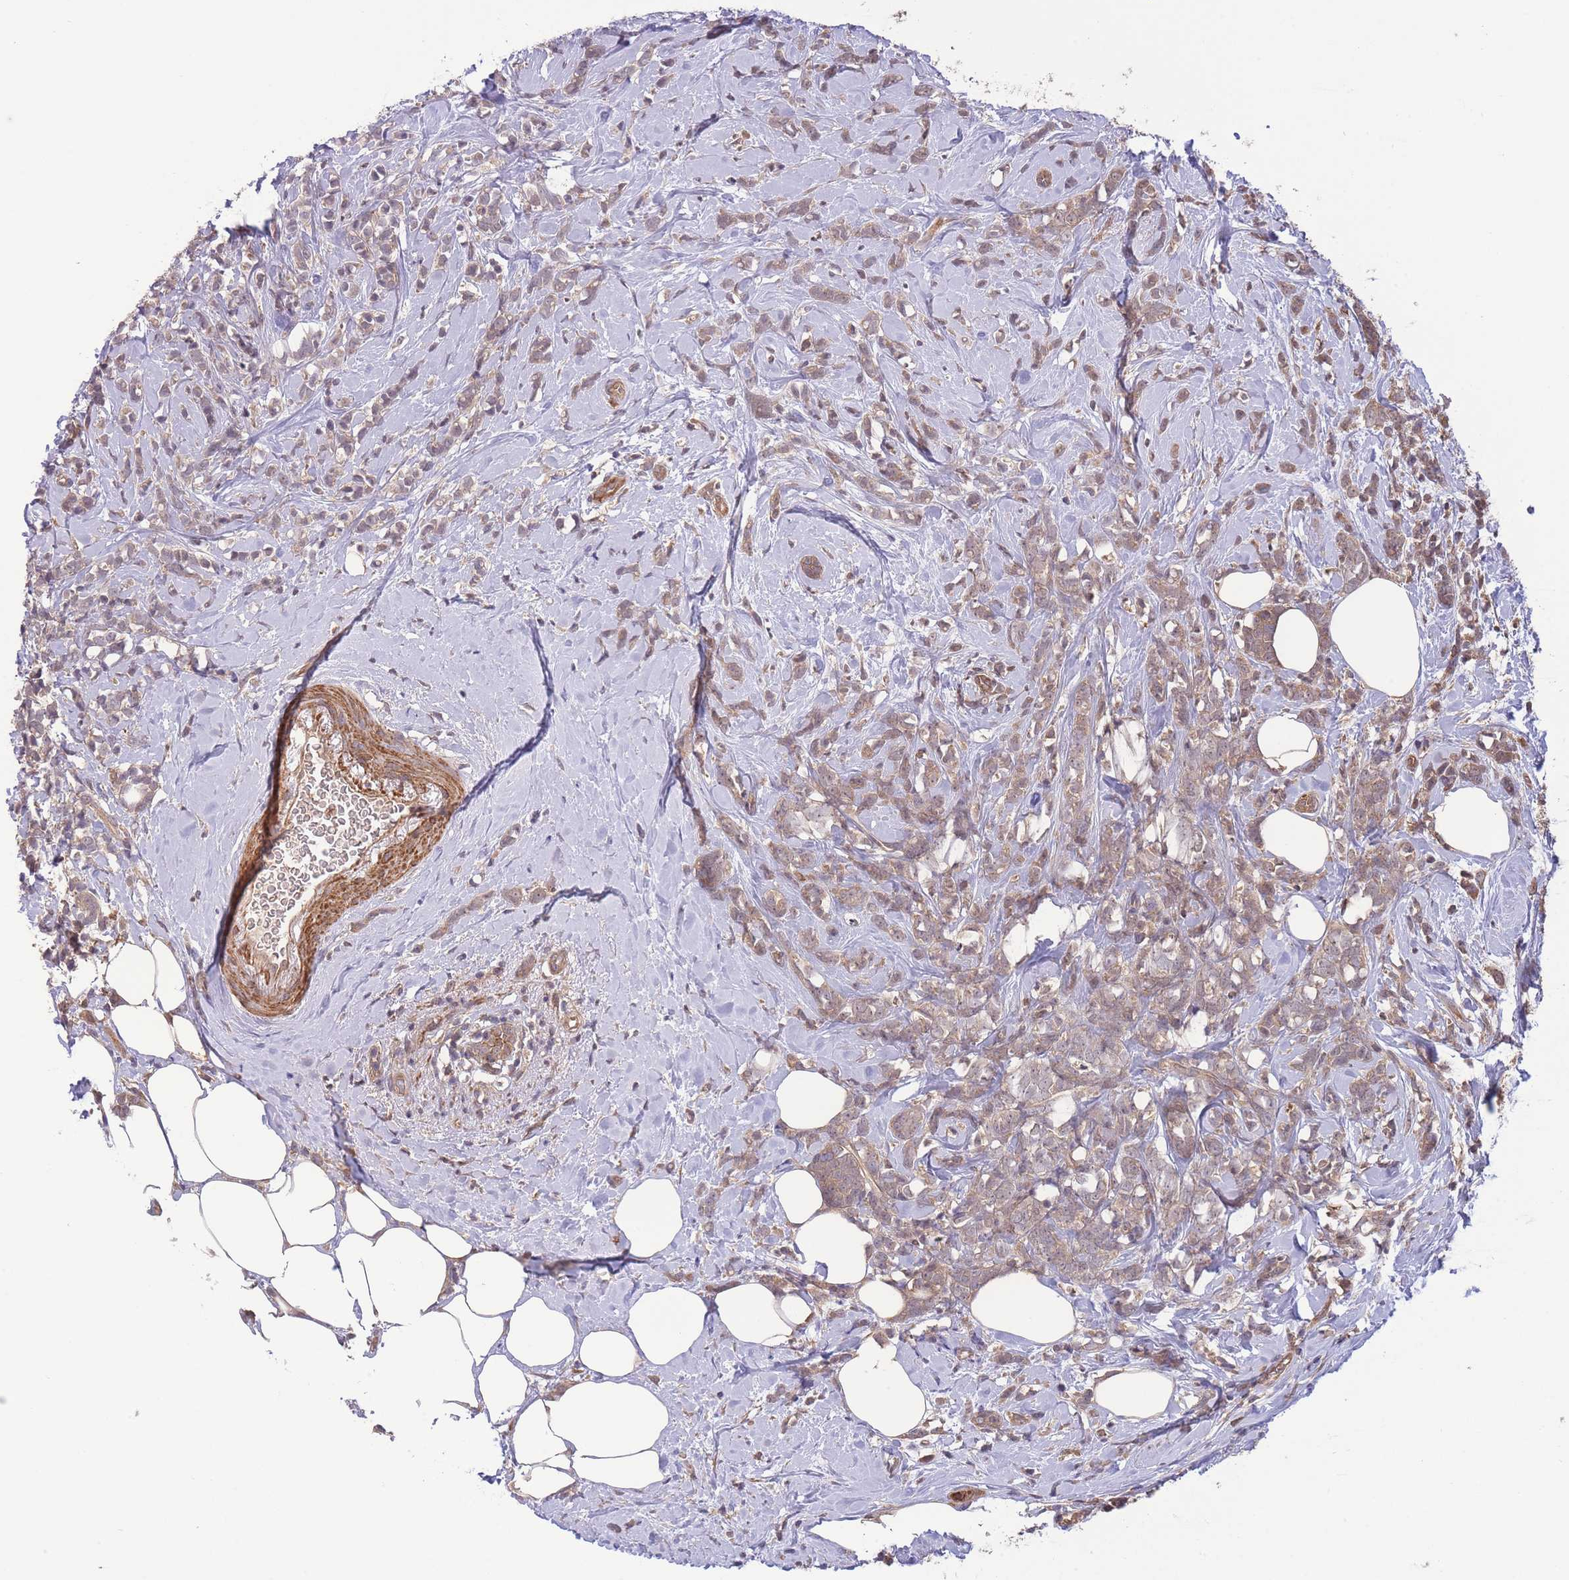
{"staining": {"intensity": "weak", "quantity": ">75%", "location": "cytoplasmic/membranous"}, "tissue": "breast cancer", "cell_type": "Tumor cells", "image_type": "cancer", "snomed": [{"axis": "morphology", "description": "Lobular carcinoma"}, {"axis": "topography", "description": "Breast"}], "caption": "Protein staining of breast lobular carcinoma tissue exhibits weak cytoplasmic/membranous positivity in about >75% of tumor cells.", "gene": "ZNF304", "patient": {"sex": "female", "age": 58}}